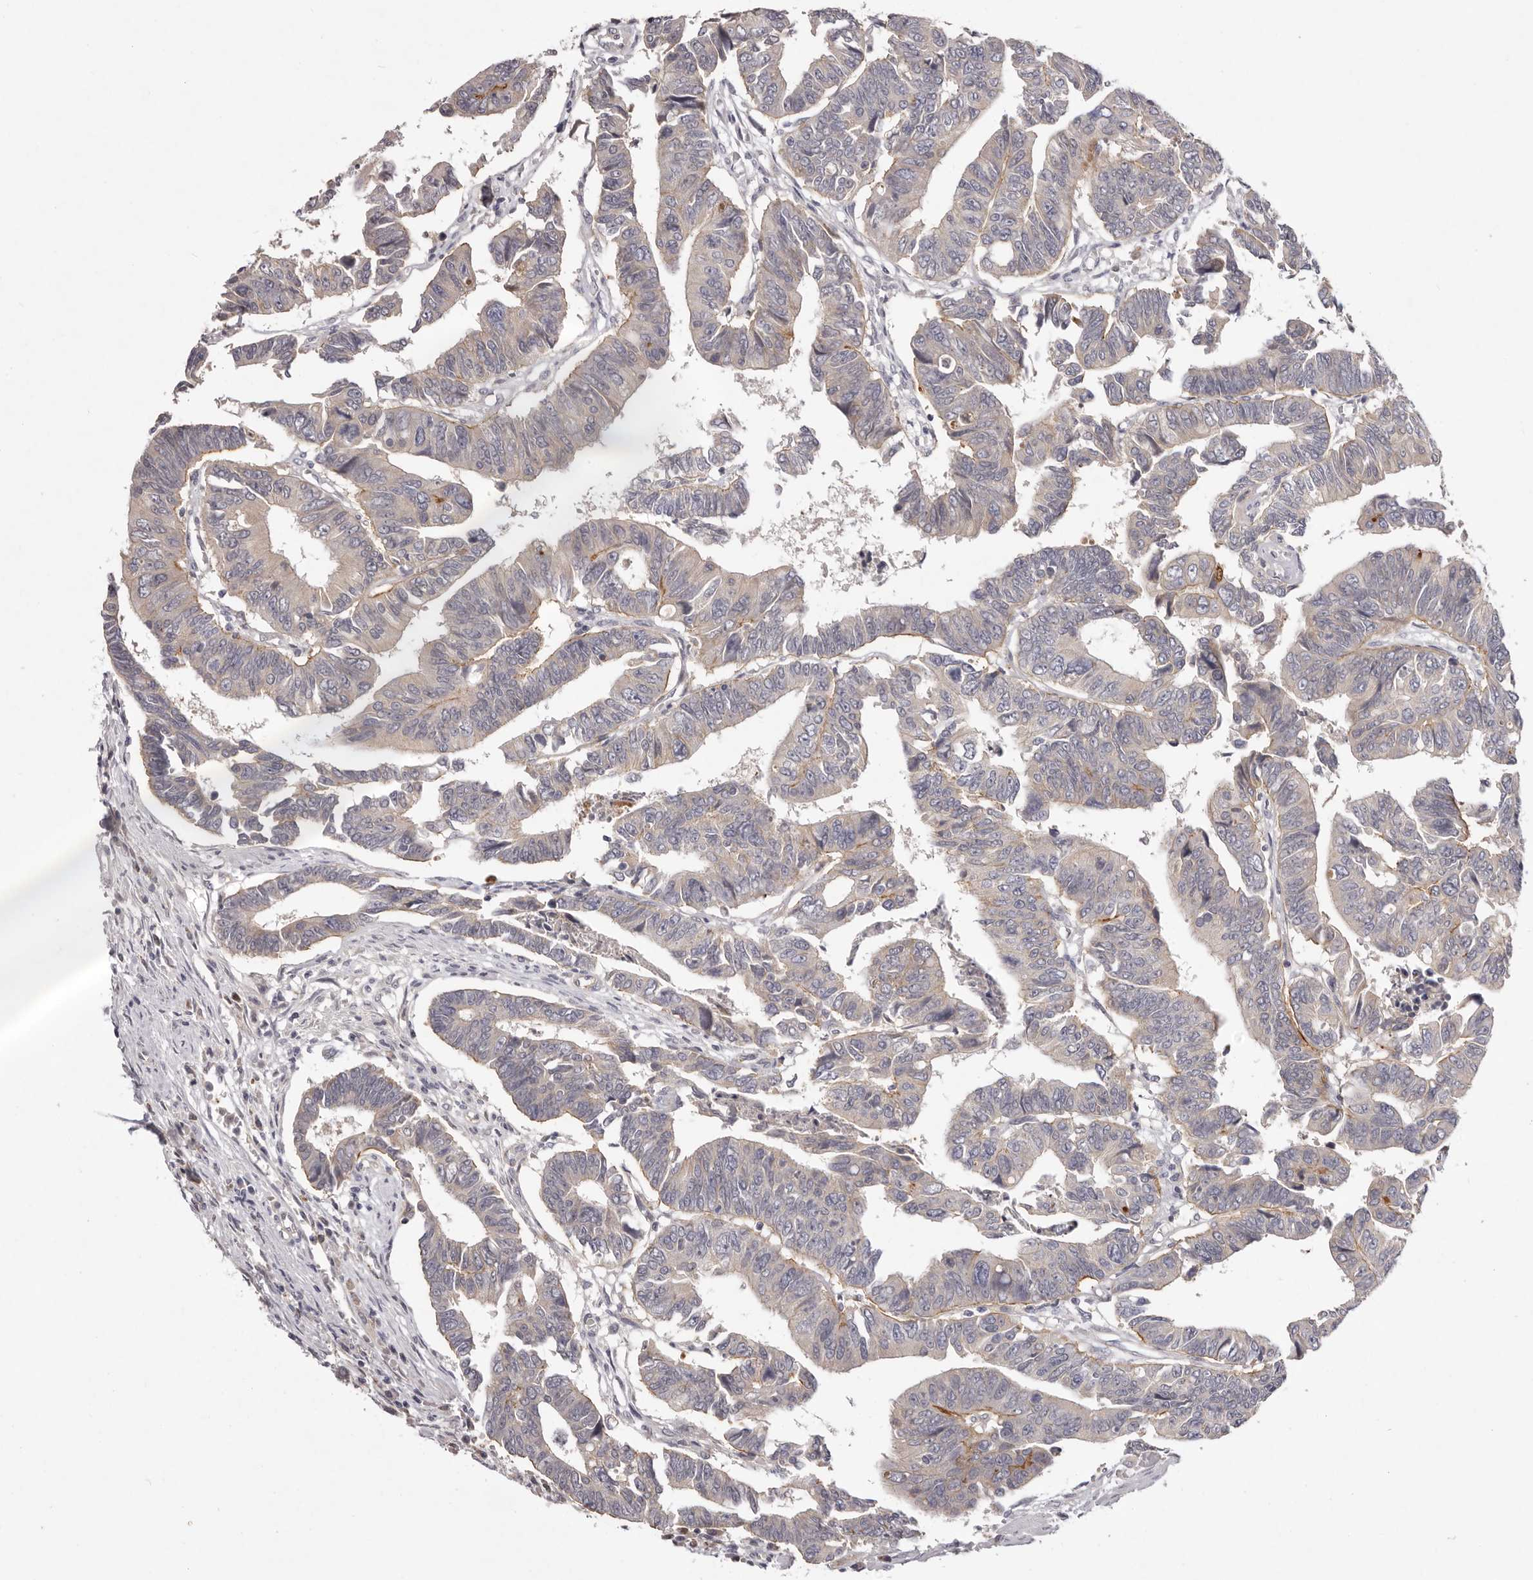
{"staining": {"intensity": "moderate", "quantity": "<25%", "location": "cytoplasmic/membranous"}, "tissue": "colorectal cancer", "cell_type": "Tumor cells", "image_type": "cancer", "snomed": [{"axis": "morphology", "description": "Adenocarcinoma, NOS"}, {"axis": "topography", "description": "Rectum"}], "caption": "The micrograph exhibits immunohistochemical staining of colorectal cancer (adenocarcinoma). There is moderate cytoplasmic/membranous positivity is identified in approximately <25% of tumor cells.", "gene": "GARNL3", "patient": {"sex": "female", "age": 65}}